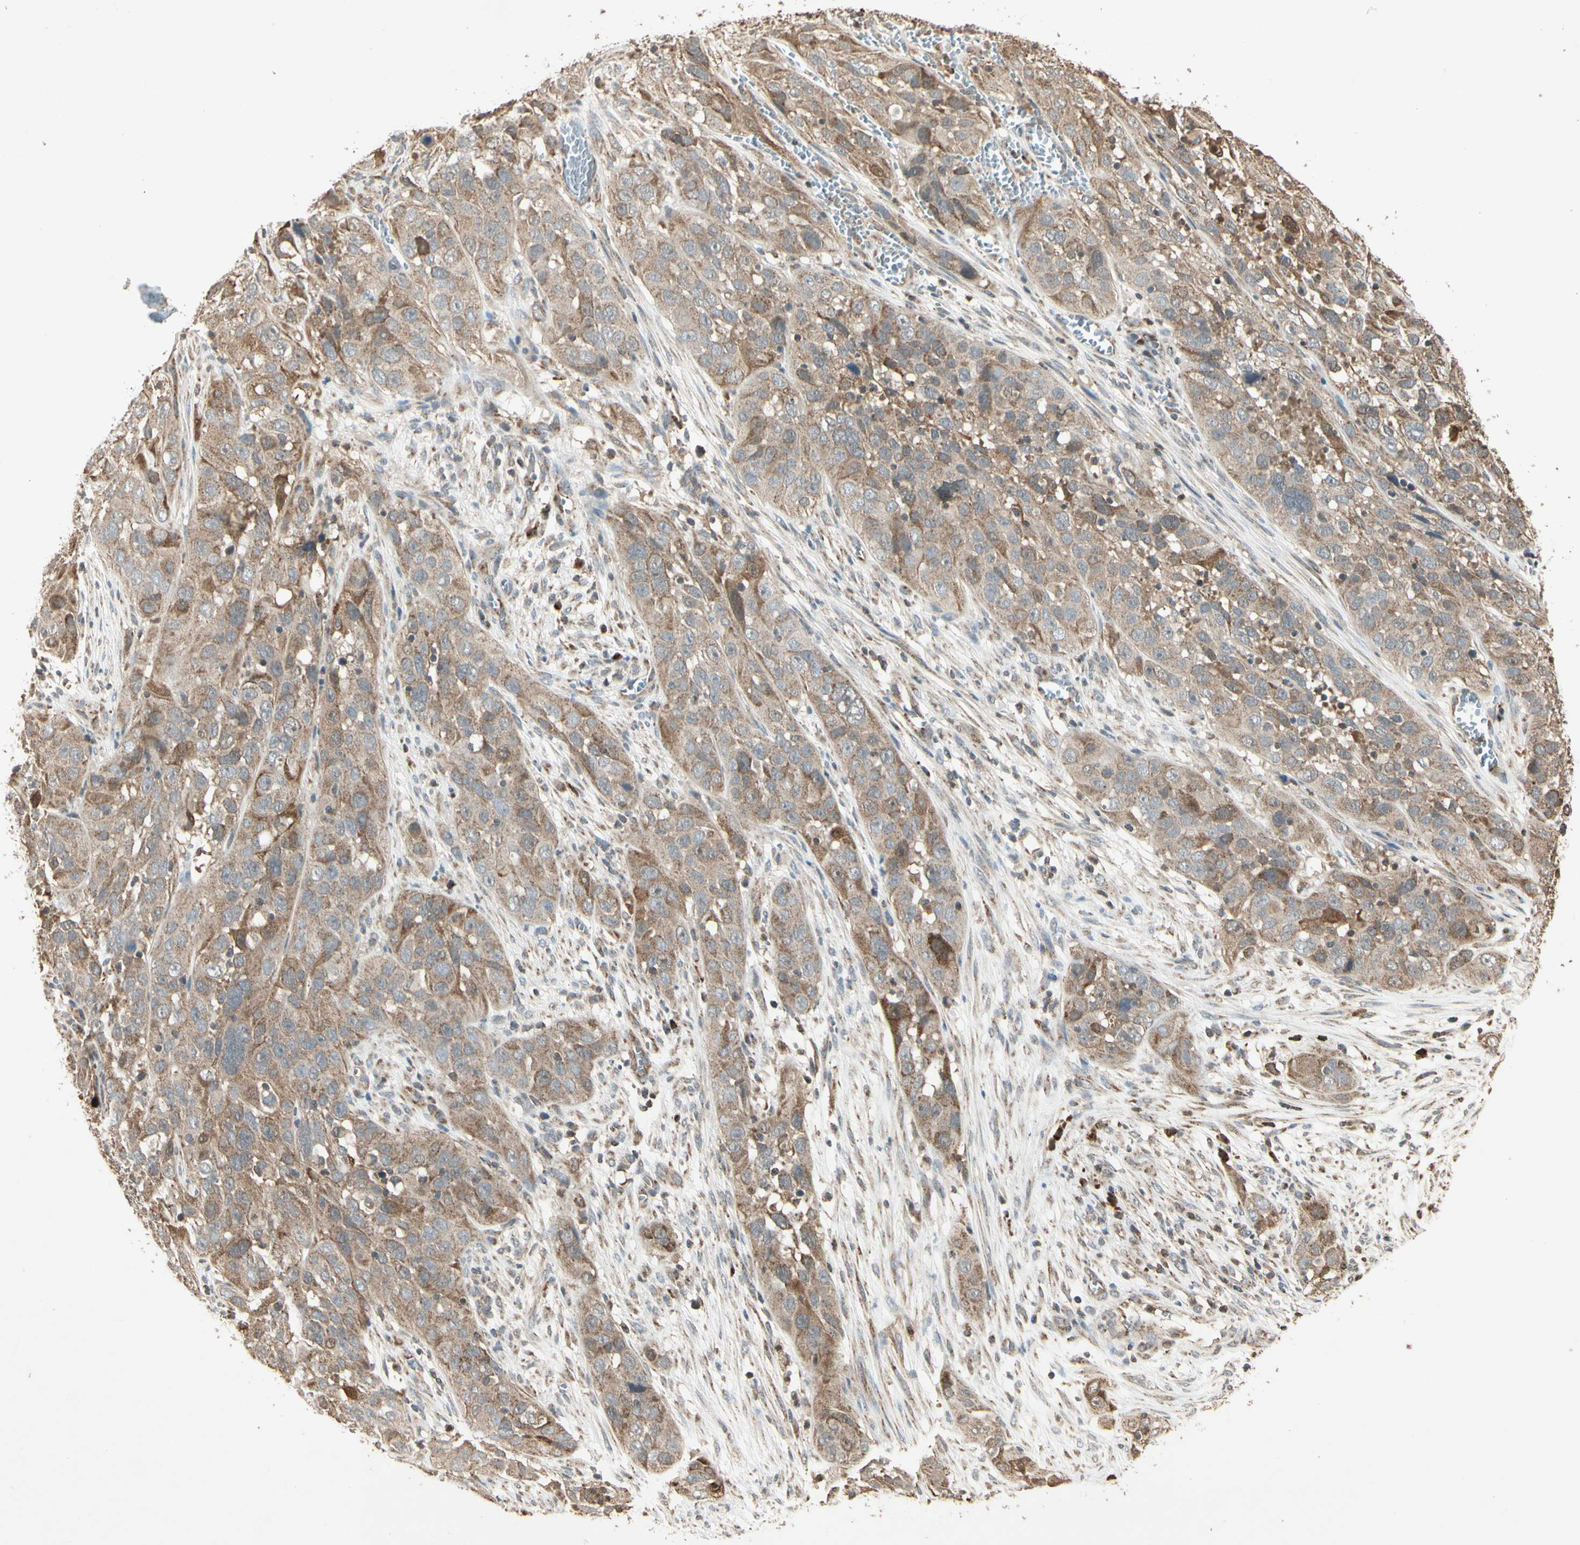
{"staining": {"intensity": "weak", "quantity": ">75%", "location": "cytoplasmic/membranous"}, "tissue": "cervical cancer", "cell_type": "Tumor cells", "image_type": "cancer", "snomed": [{"axis": "morphology", "description": "Squamous cell carcinoma, NOS"}, {"axis": "topography", "description": "Cervix"}], "caption": "This image reveals immunohistochemistry (IHC) staining of human cervical cancer (squamous cell carcinoma), with low weak cytoplasmic/membranous staining in about >75% of tumor cells.", "gene": "PRDX5", "patient": {"sex": "female", "age": 32}}